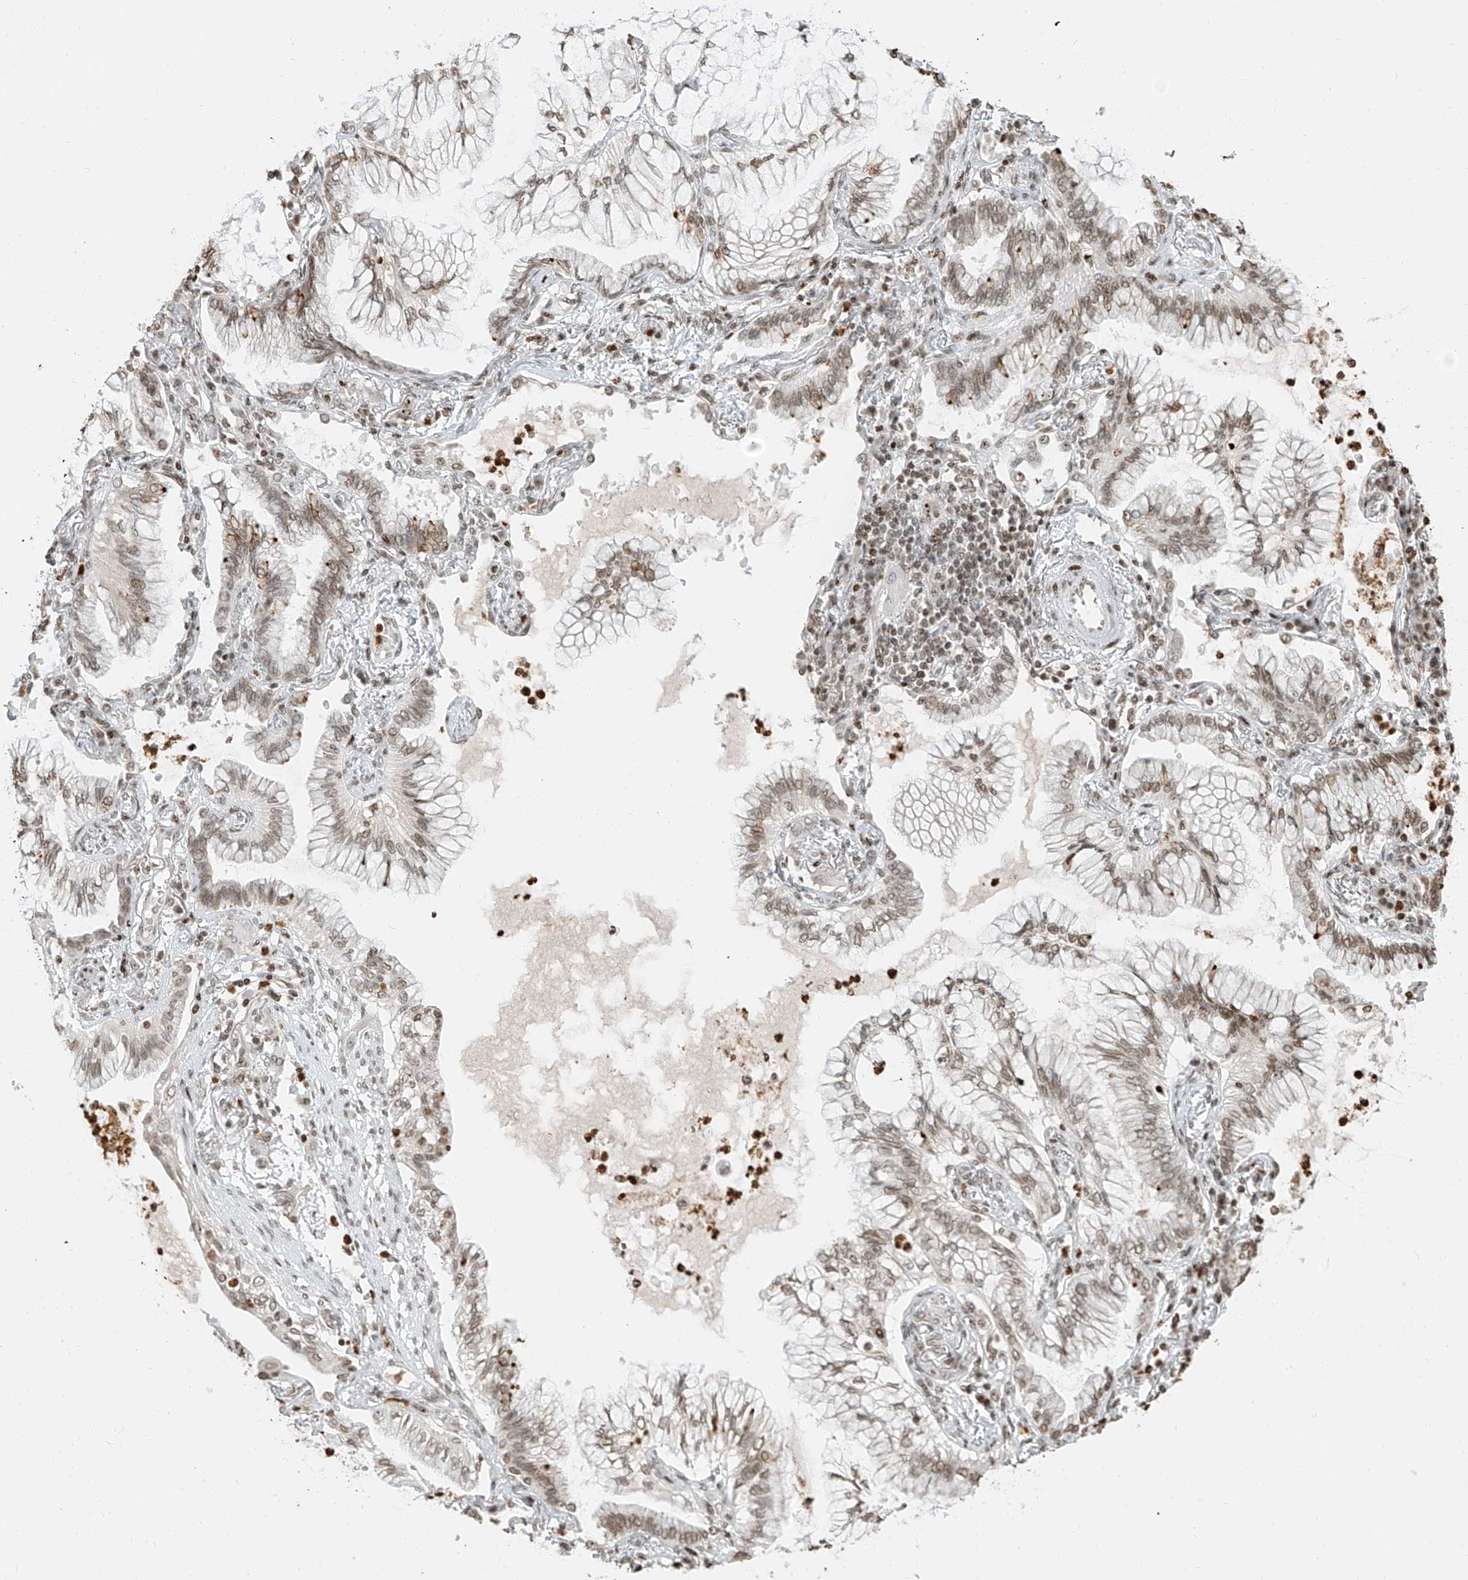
{"staining": {"intensity": "moderate", "quantity": ">75%", "location": "nuclear"}, "tissue": "lung cancer", "cell_type": "Tumor cells", "image_type": "cancer", "snomed": [{"axis": "morphology", "description": "Adenocarcinoma, NOS"}, {"axis": "topography", "description": "Lung"}], "caption": "DAB immunohistochemical staining of human adenocarcinoma (lung) demonstrates moderate nuclear protein staining in about >75% of tumor cells.", "gene": "C17orf58", "patient": {"sex": "female", "age": 70}}